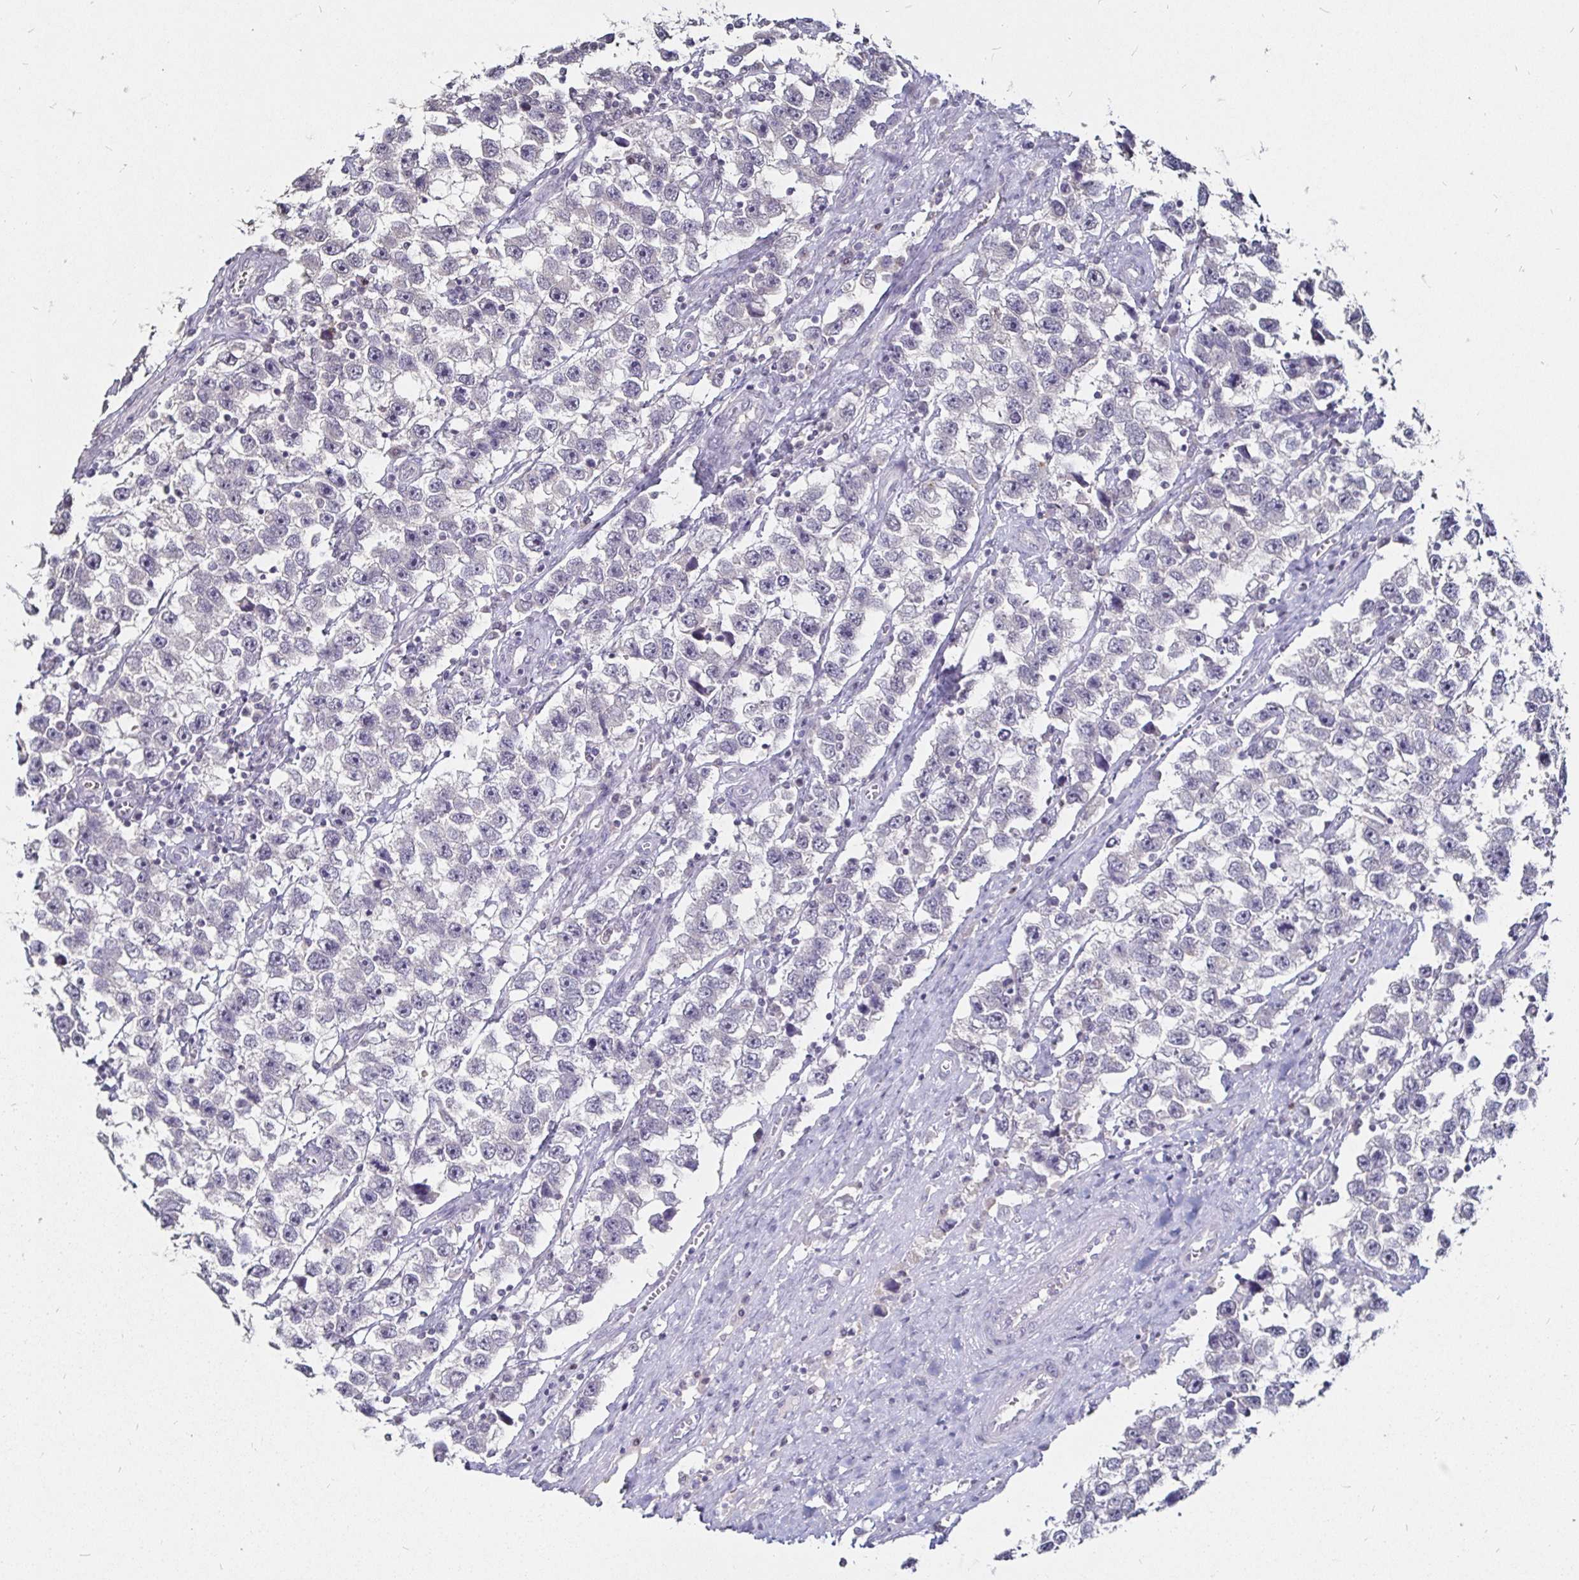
{"staining": {"intensity": "negative", "quantity": "none", "location": "none"}, "tissue": "testis cancer", "cell_type": "Tumor cells", "image_type": "cancer", "snomed": [{"axis": "morphology", "description": "Seminoma, NOS"}, {"axis": "topography", "description": "Testis"}], "caption": "Immunohistochemistry (IHC) of human seminoma (testis) shows no staining in tumor cells.", "gene": "FAIM2", "patient": {"sex": "male", "age": 33}}